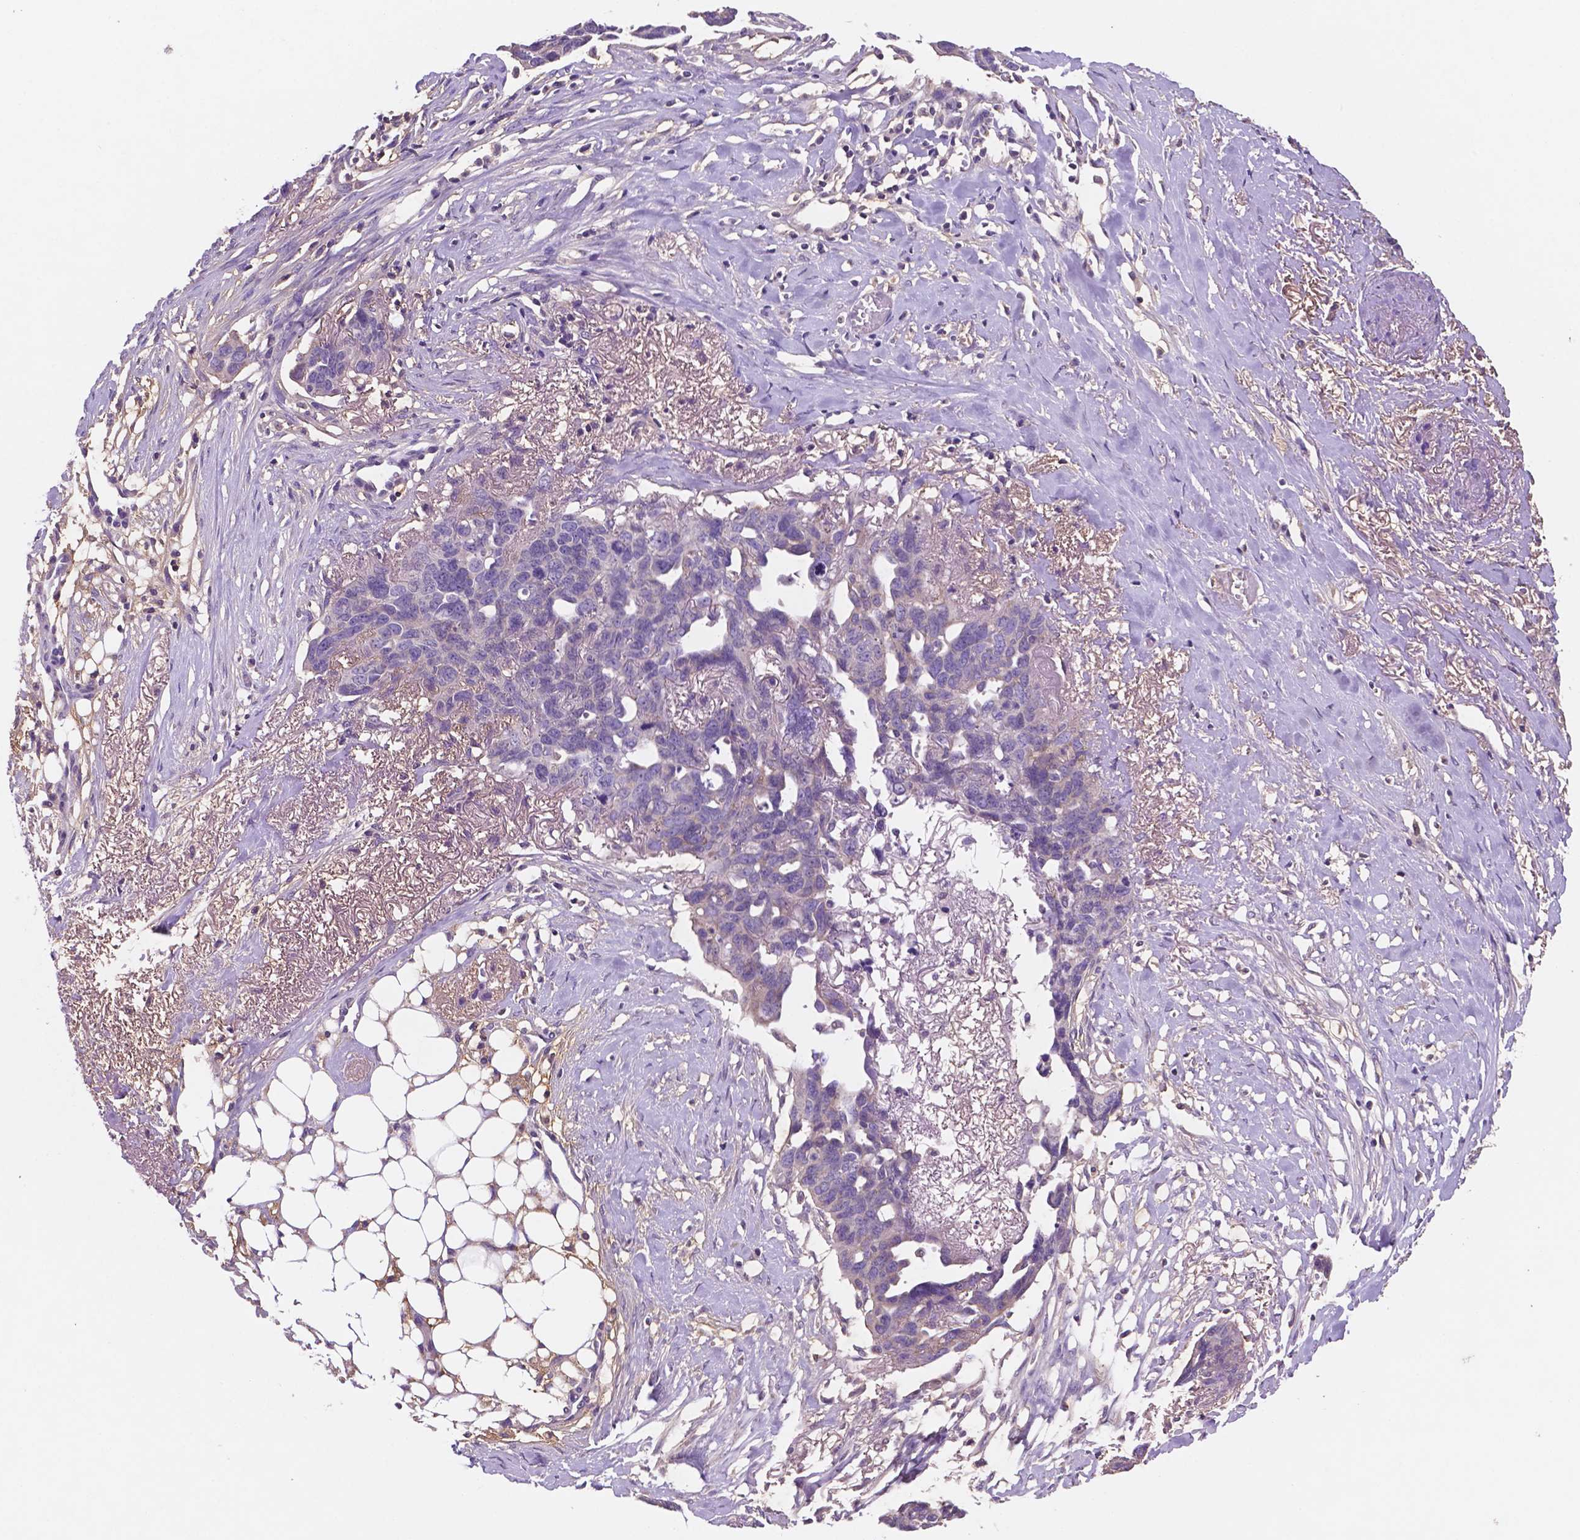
{"staining": {"intensity": "negative", "quantity": "none", "location": "none"}, "tissue": "ovarian cancer", "cell_type": "Tumor cells", "image_type": "cancer", "snomed": [{"axis": "morphology", "description": "Cystadenocarcinoma, serous, NOS"}, {"axis": "topography", "description": "Ovary"}], "caption": "Immunohistochemical staining of human ovarian cancer exhibits no significant expression in tumor cells.", "gene": "MKRN2OS", "patient": {"sex": "female", "age": 69}}